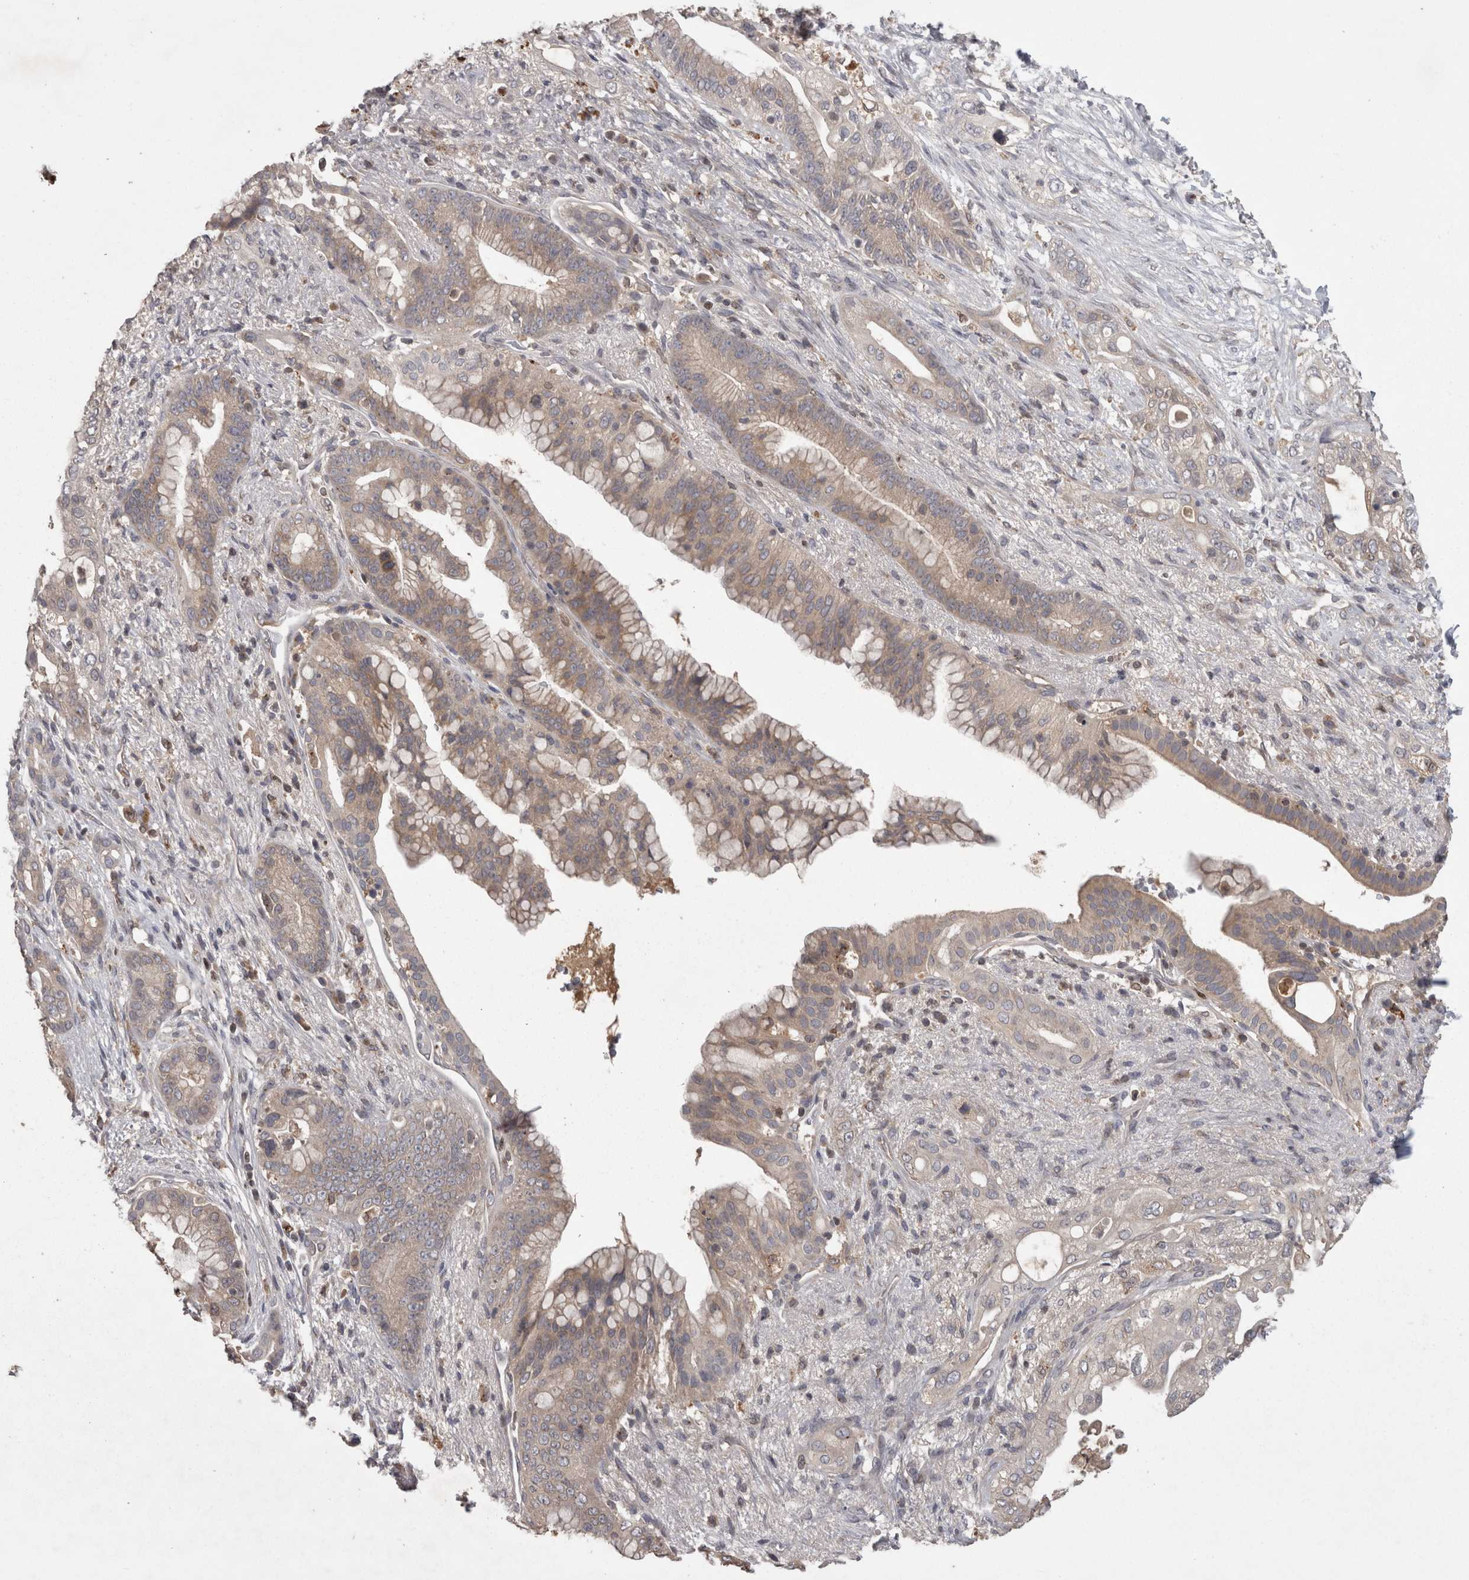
{"staining": {"intensity": "weak", "quantity": ">75%", "location": "cytoplasmic/membranous"}, "tissue": "pancreatic cancer", "cell_type": "Tumor cells", "image_type": "cancer", "snomed": [{"axis": "morphology", "description": "Adenocarcinoma, NOS"}, {"axis": "topography", "description": "Pancreas"}], "caption": "Immunohistochemistry (IHC) (DAB) staining of pancreatic adenocarcinoma displays weak cytoplasmic/membranous protein positivity in approximately >75% of tumor cells. (DAB IHC with brightfield microscopy, high magnification).", "gene": "PCM1", "patient": {"sex": "male", "age": 53}}